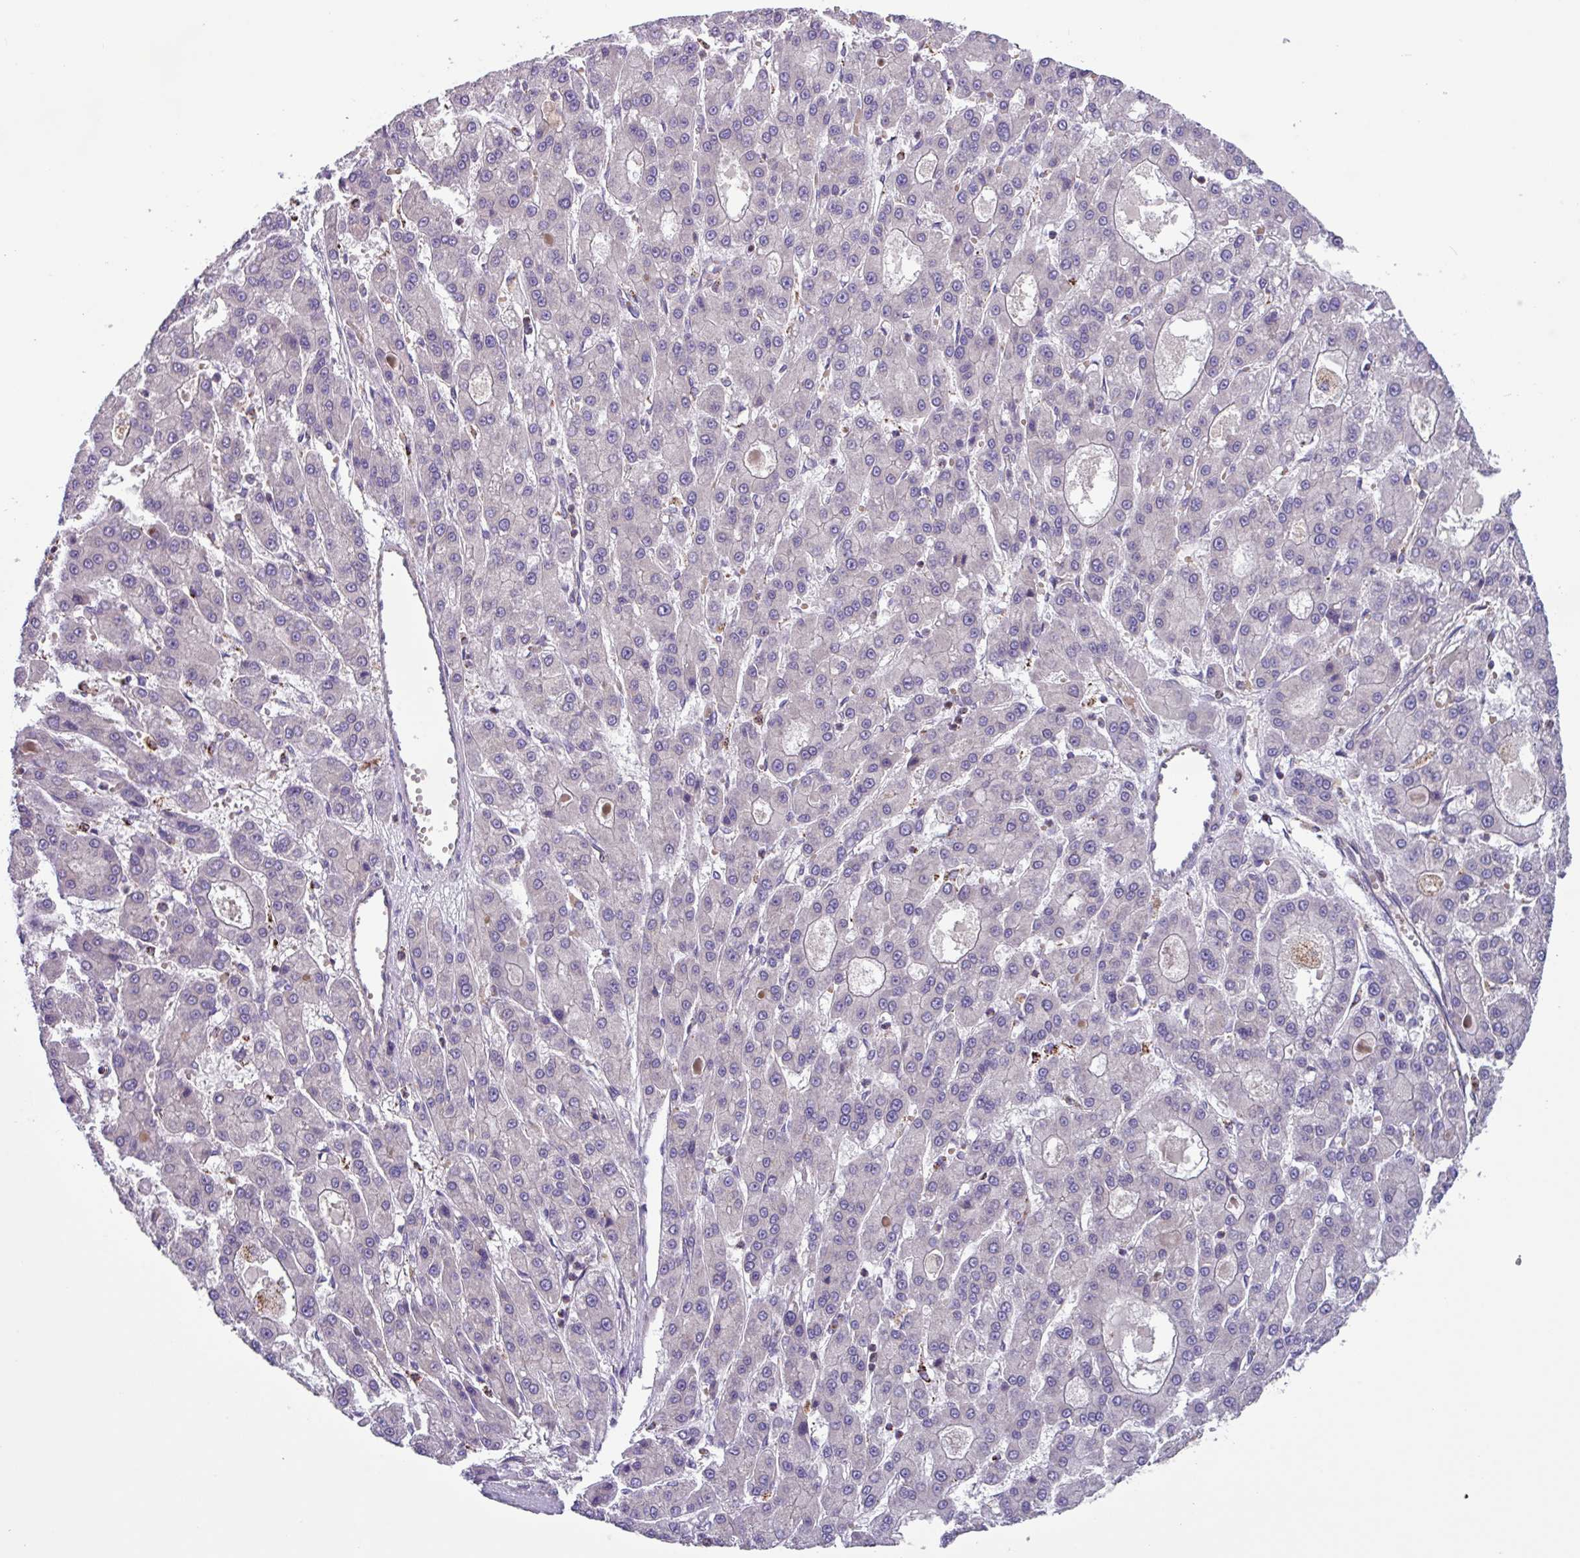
{"staining": {"intensity": "negative", "quantity": "none", "location": "none"}, "tissue": "liver cancer", "cell_type": "Tumor cells", "image_type": "cancer", "snomed": [{"axis": "morphology", "description": "Carcinoma, Hepatocellular, NOS"}, {"axis": "topography", "description": "Liver"}], "caption": "Human hepatocellular carcinoma (liver) stained for a protein using immunohistochemistry (IHC) shows no positivity in tumor cells.", "gene": "AKIRIN1", "patient": {"sex": "male", "age": 70}}